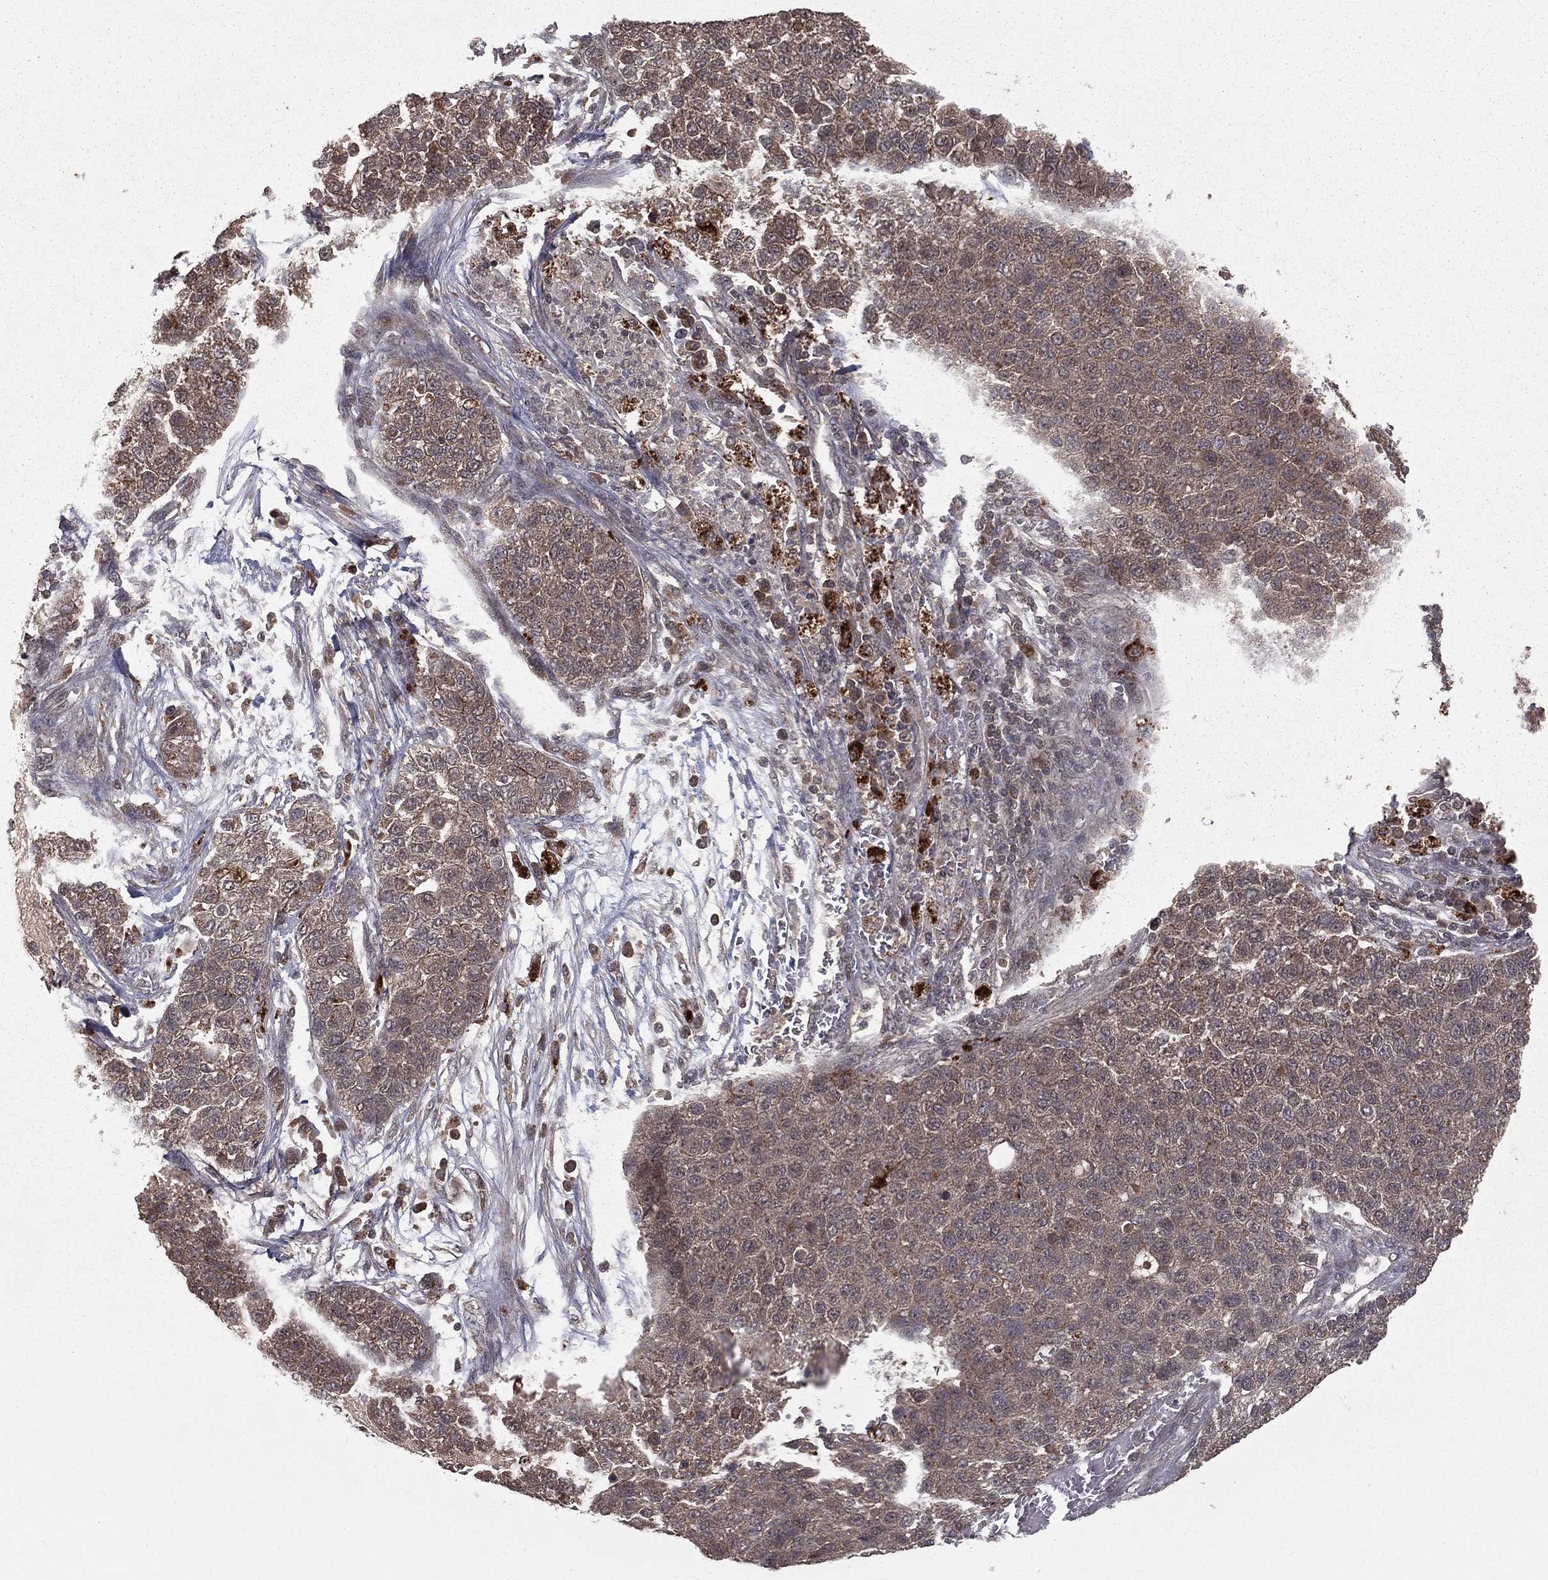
{"staining": {"intensity": "negative", "quantity": "none", "location": "none"}, "tissue": "pancreatic cancer", "cell_type": "Tumor cells", "image_type": "cancer", "snomed": [{"axis": "morphology", "description": "Adenocarcinoma, NOS"}, {"axis": "topography", "description": "Pancreas"}], "caption": "High magnification brightfield microscopy of pancreatic adenocarcinoma stained with DAB (brown) and counterstained with hematoxylin (blue): tumor cells show no significant staining.", "gene": "ZDHHC15", "patient": {"sex": "female", "age": 61}}